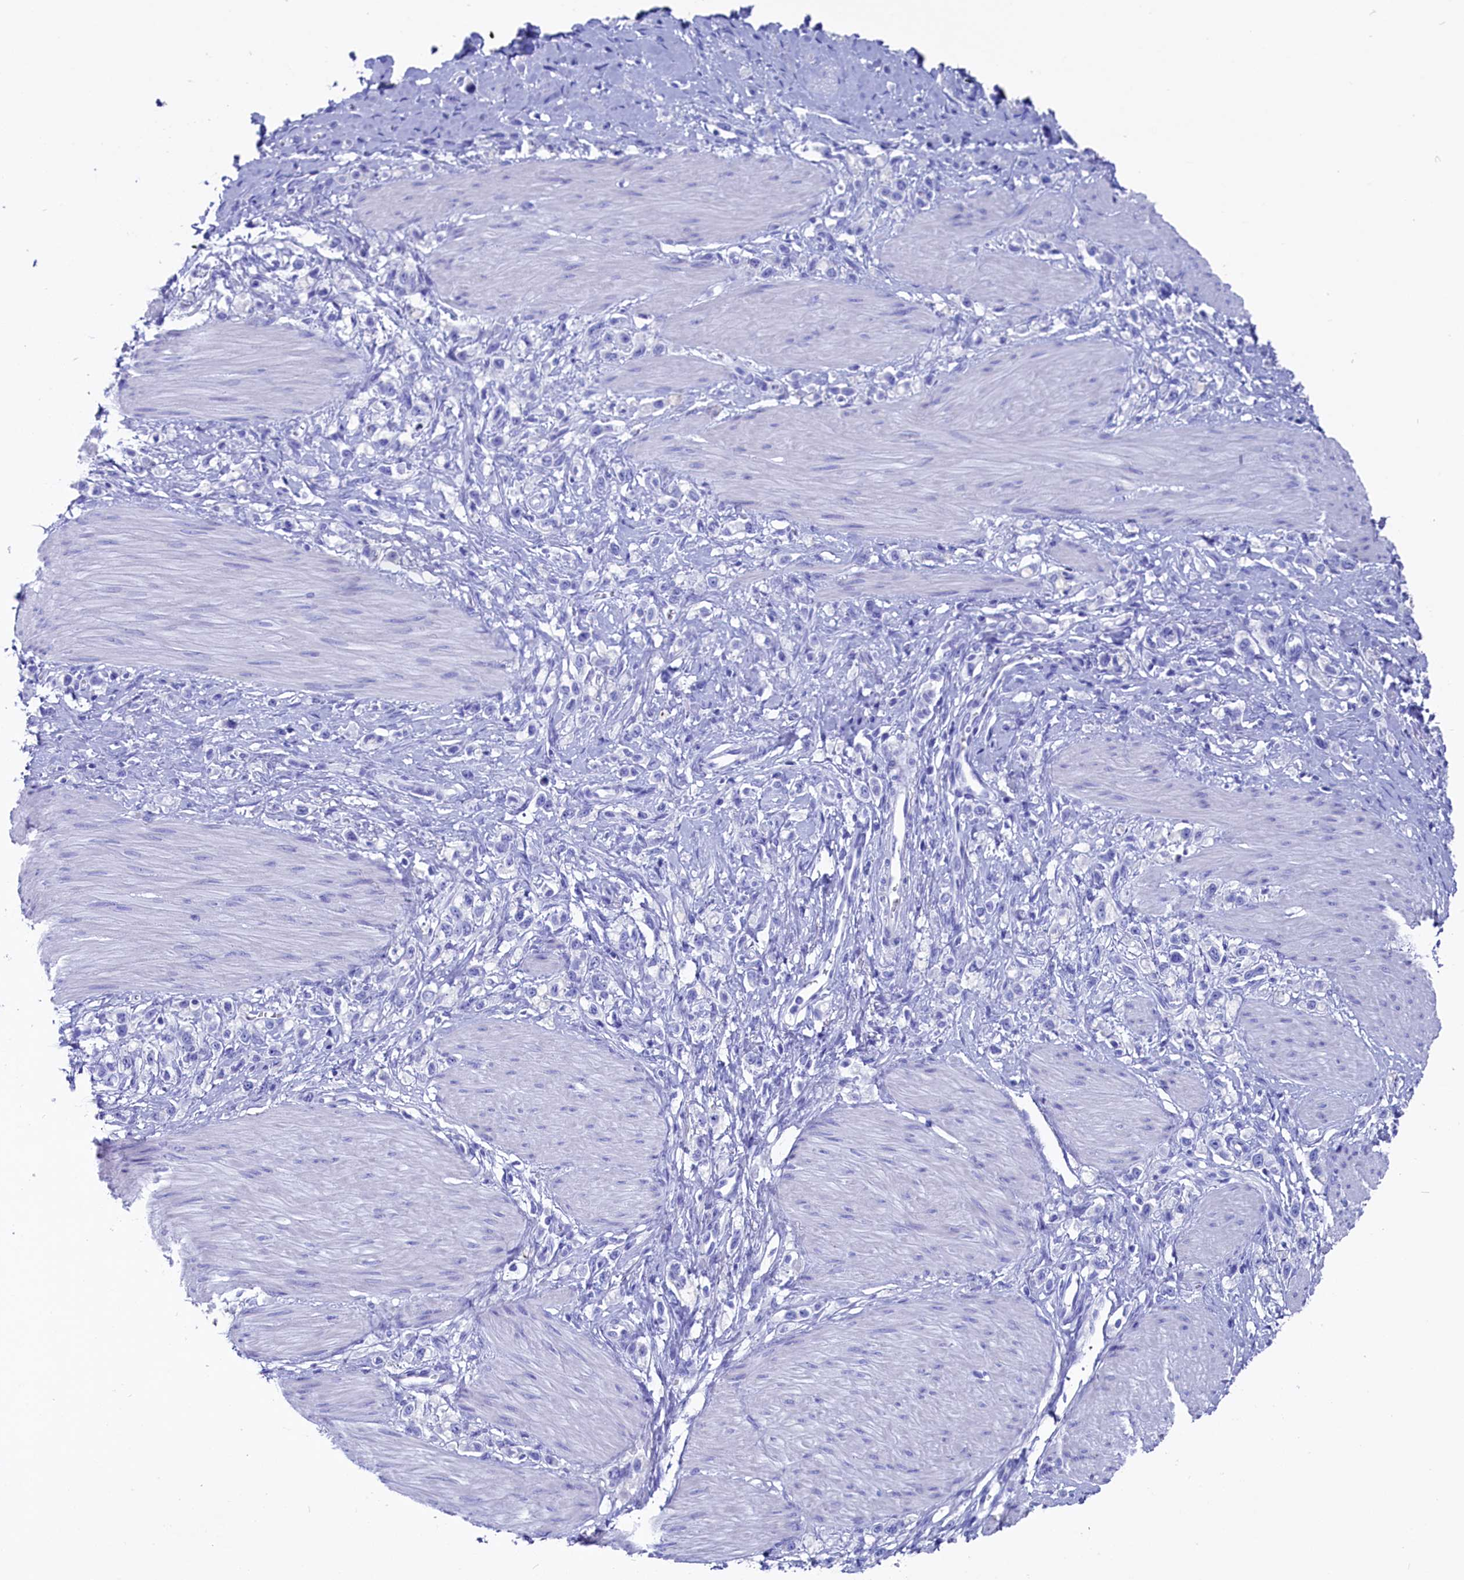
{"staining": {"intensity": "negative", "quantity": "none", "location": "none"}, "tissue": "stomach cancer", "cell_type": "Tumor cells", "image_type": "cancer", "snomed": [{"axis": "morphology", "description": "Adenocarcinoma, NOS"}, {"axis": "topography", "description": "Stomach"}], "caption": "DAB (3,3'-diaminobenzidine) immunohistochemical staining of human stomach cancer (adenocarcinoma) exhibits no significant staining in tumor cells.", "gene": "ANKRD29", "patient": {"sex": "female", "age": 65}}